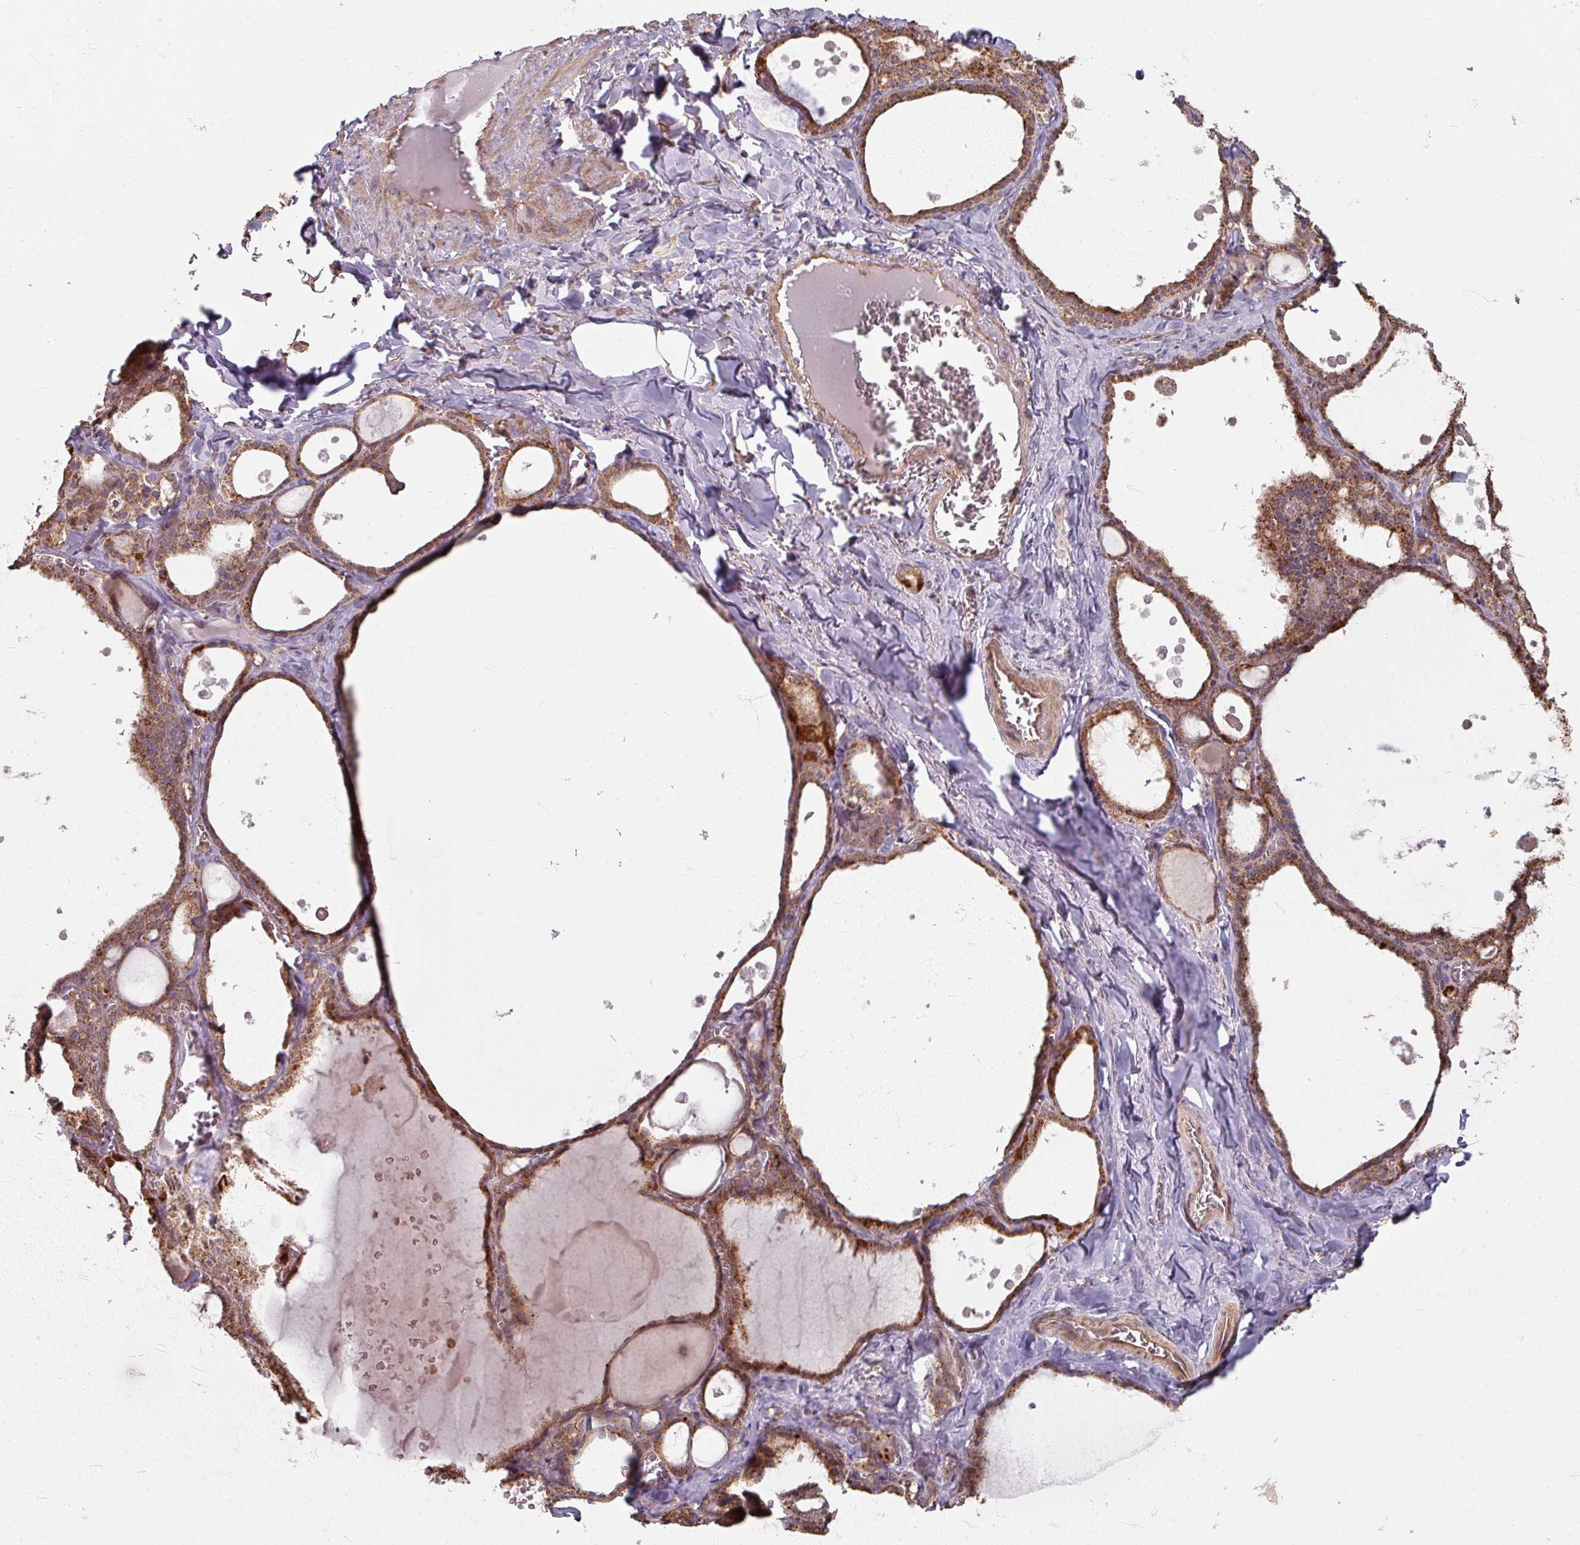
{"staining": {"intensity": "strong", "quantity": ">75%", "location": "cytoplasmic/membranous"}, "tissue": "thyroid gland", "cell_type": "Glandular cells", "image_type": "normal", "snomed": [{"axis": "morphology", "description": "Normal tissue, NOS"}, {"axis": "topography", "description": "Thyroid gland"}], "caption": "This photomicrograph exhibits immunohistochemistry (IHC) staining of unremarkable human thyroid gland, with high strong cytoplasmic/membranous staining in about >75% of glandular cells.", "gene": "CCDC68", "patient": {"sex": "male", "age": 56}}